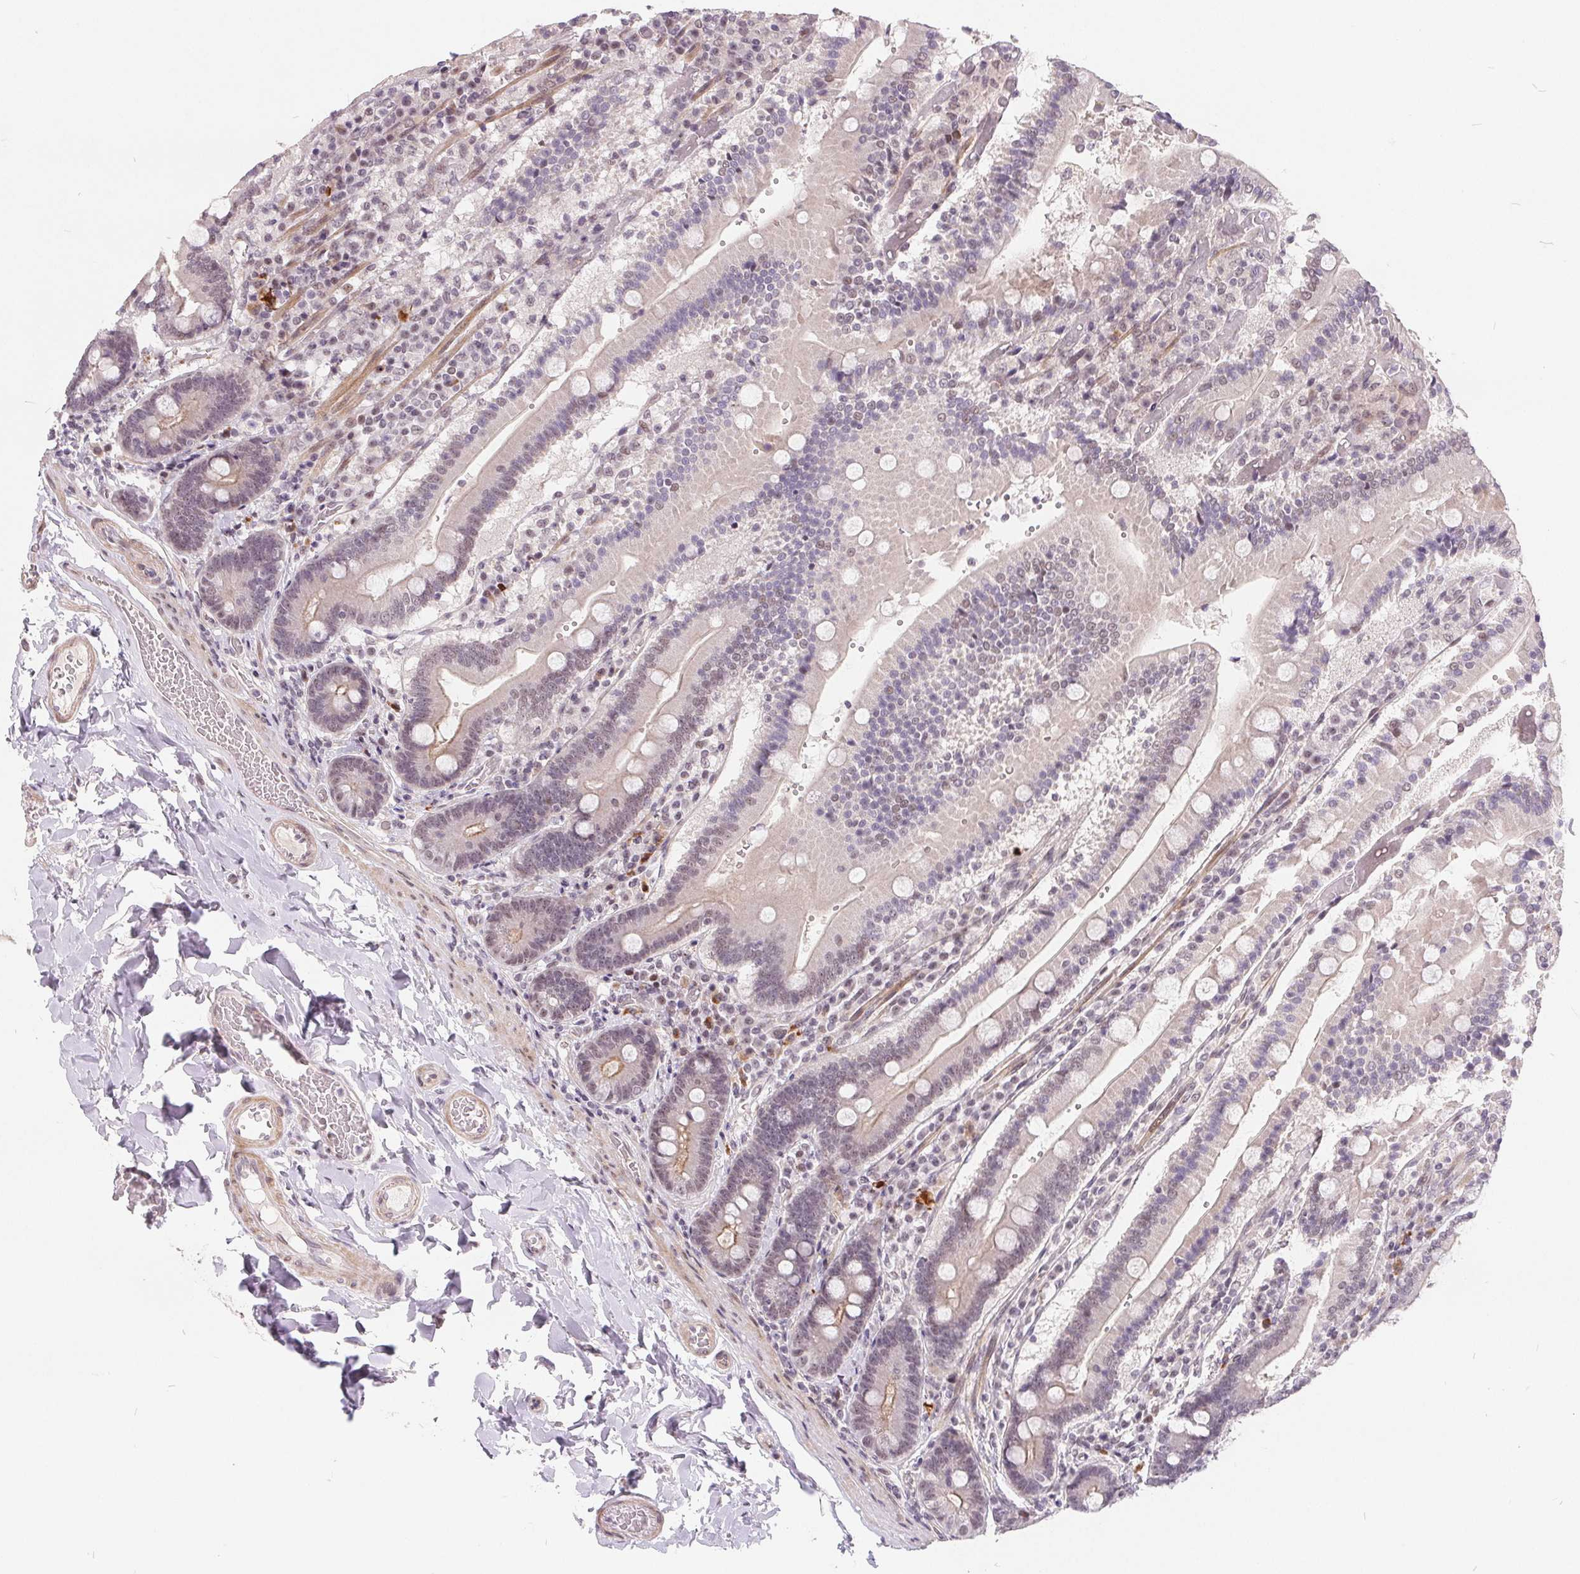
{"staining": {"intensity": "weak", "quantity": "<25%", "location": "nuclear"}, "tissue": "duodenum", "cell_type": "Glandular cells", "image_type": "normal", "snomed": [{"axis": "morphology", "description": "Normal tissue, NOS"}, {"axis": "topography", "description": "Duodenum"}], "caption": "Photomicrograph shows no significant protein positivity in glandular cells of normal duodenum. (Stains: DAB (3,3'-diaminobenzidine) immunohistochemistry with hematoxylin counter stain, Microscopy: brightfield microscopy at high magnification).", "gene": "NRG2", "patient": {"sex": "female", "age": 62}}